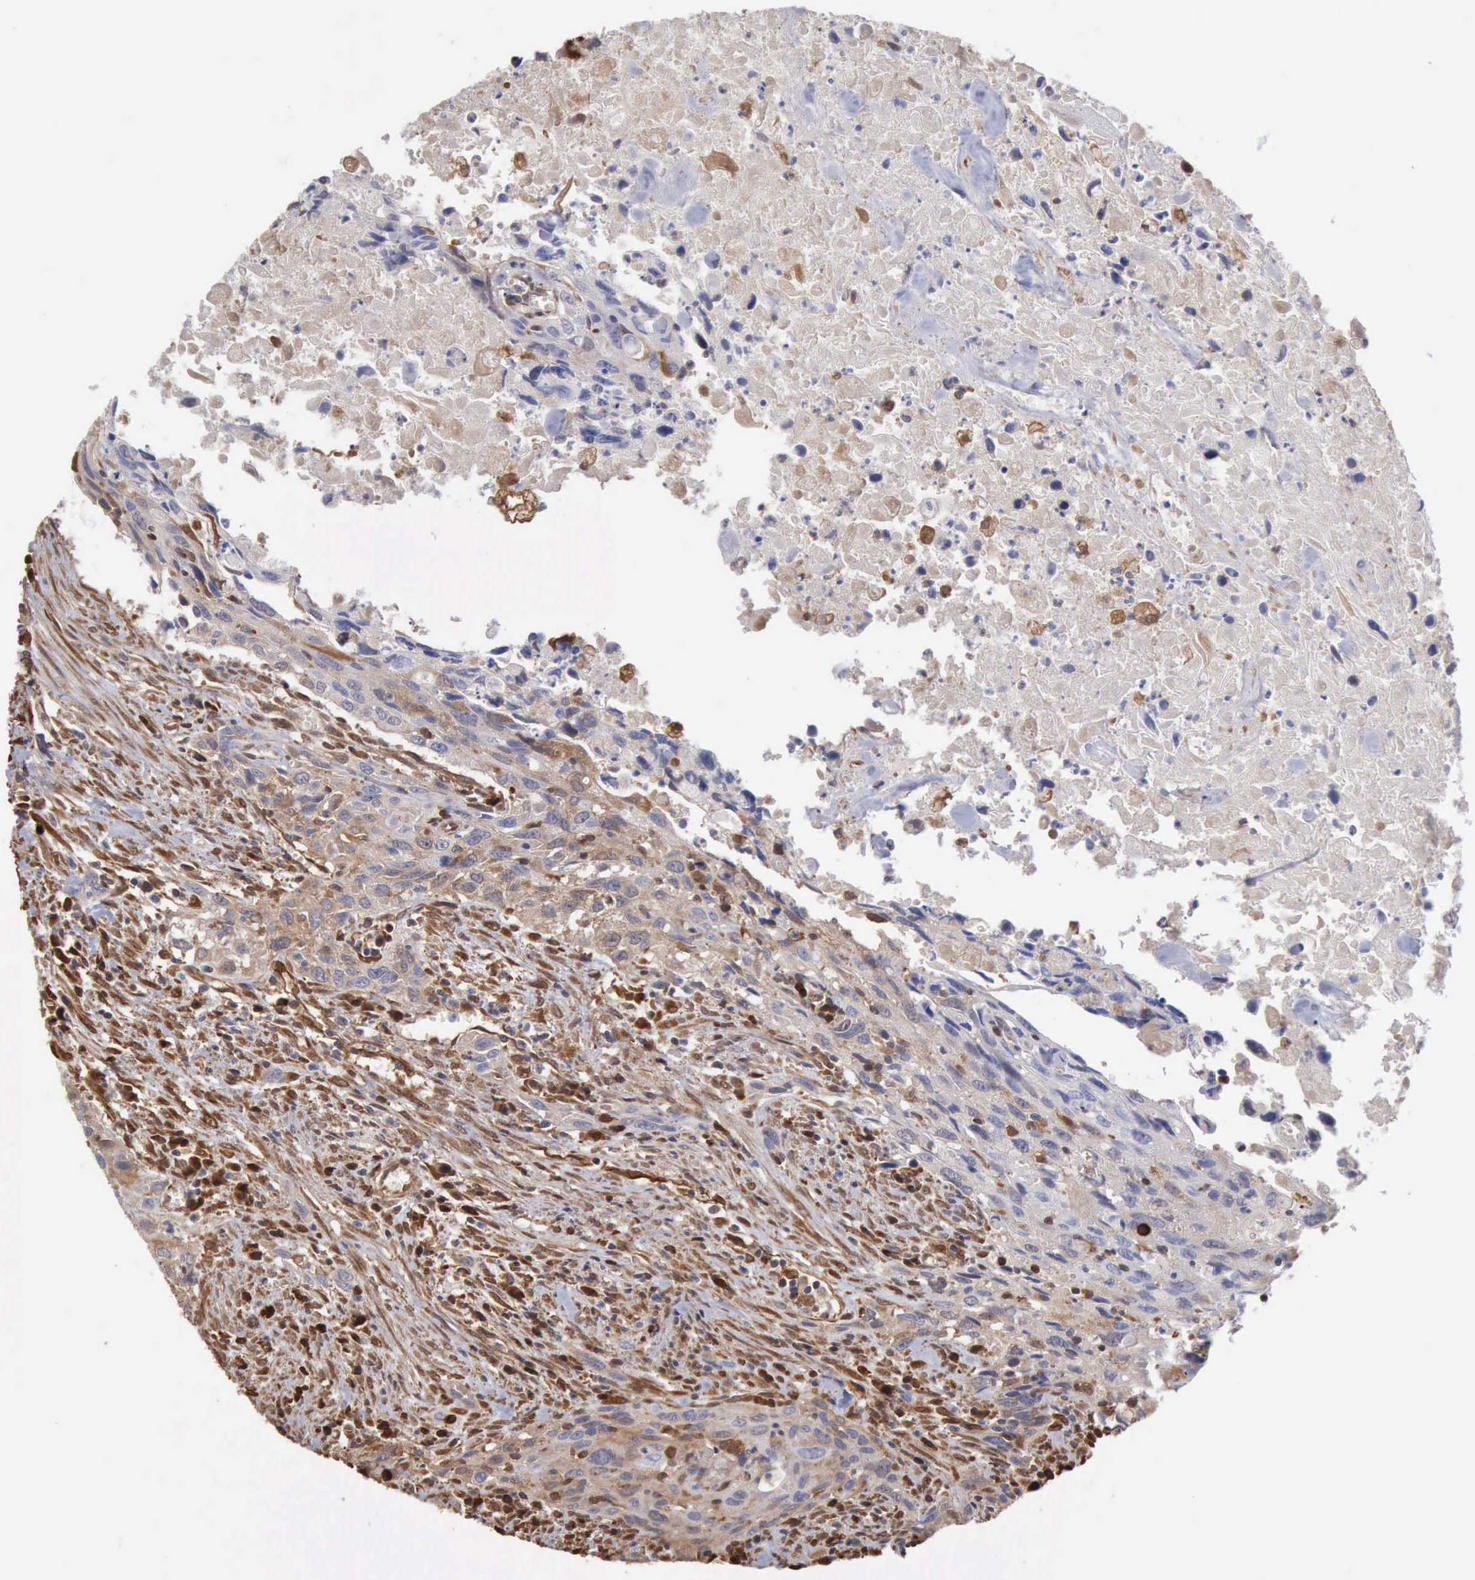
{"staining": {"intensity": "moderate", "quantity": ">75%", "location": "cytoplasmic/membranous"}, "tissue": "urothelial cancer", "cell_type": "Tumor cells", "image_type": "cancer", "snomed": [{"axis": "morphology", "description": "Urothelial carcinoma, High grade"}, {"axis": "topography", "description": "Urinary bladder"}], "caption": "A brown stain highlights moderate cytoplasmic/membranous expression of a protein in human high-grade urothelial carcinoma tumor cells.", "gene": "APOL2", "patient": {"sex": "male", "age": 71}}